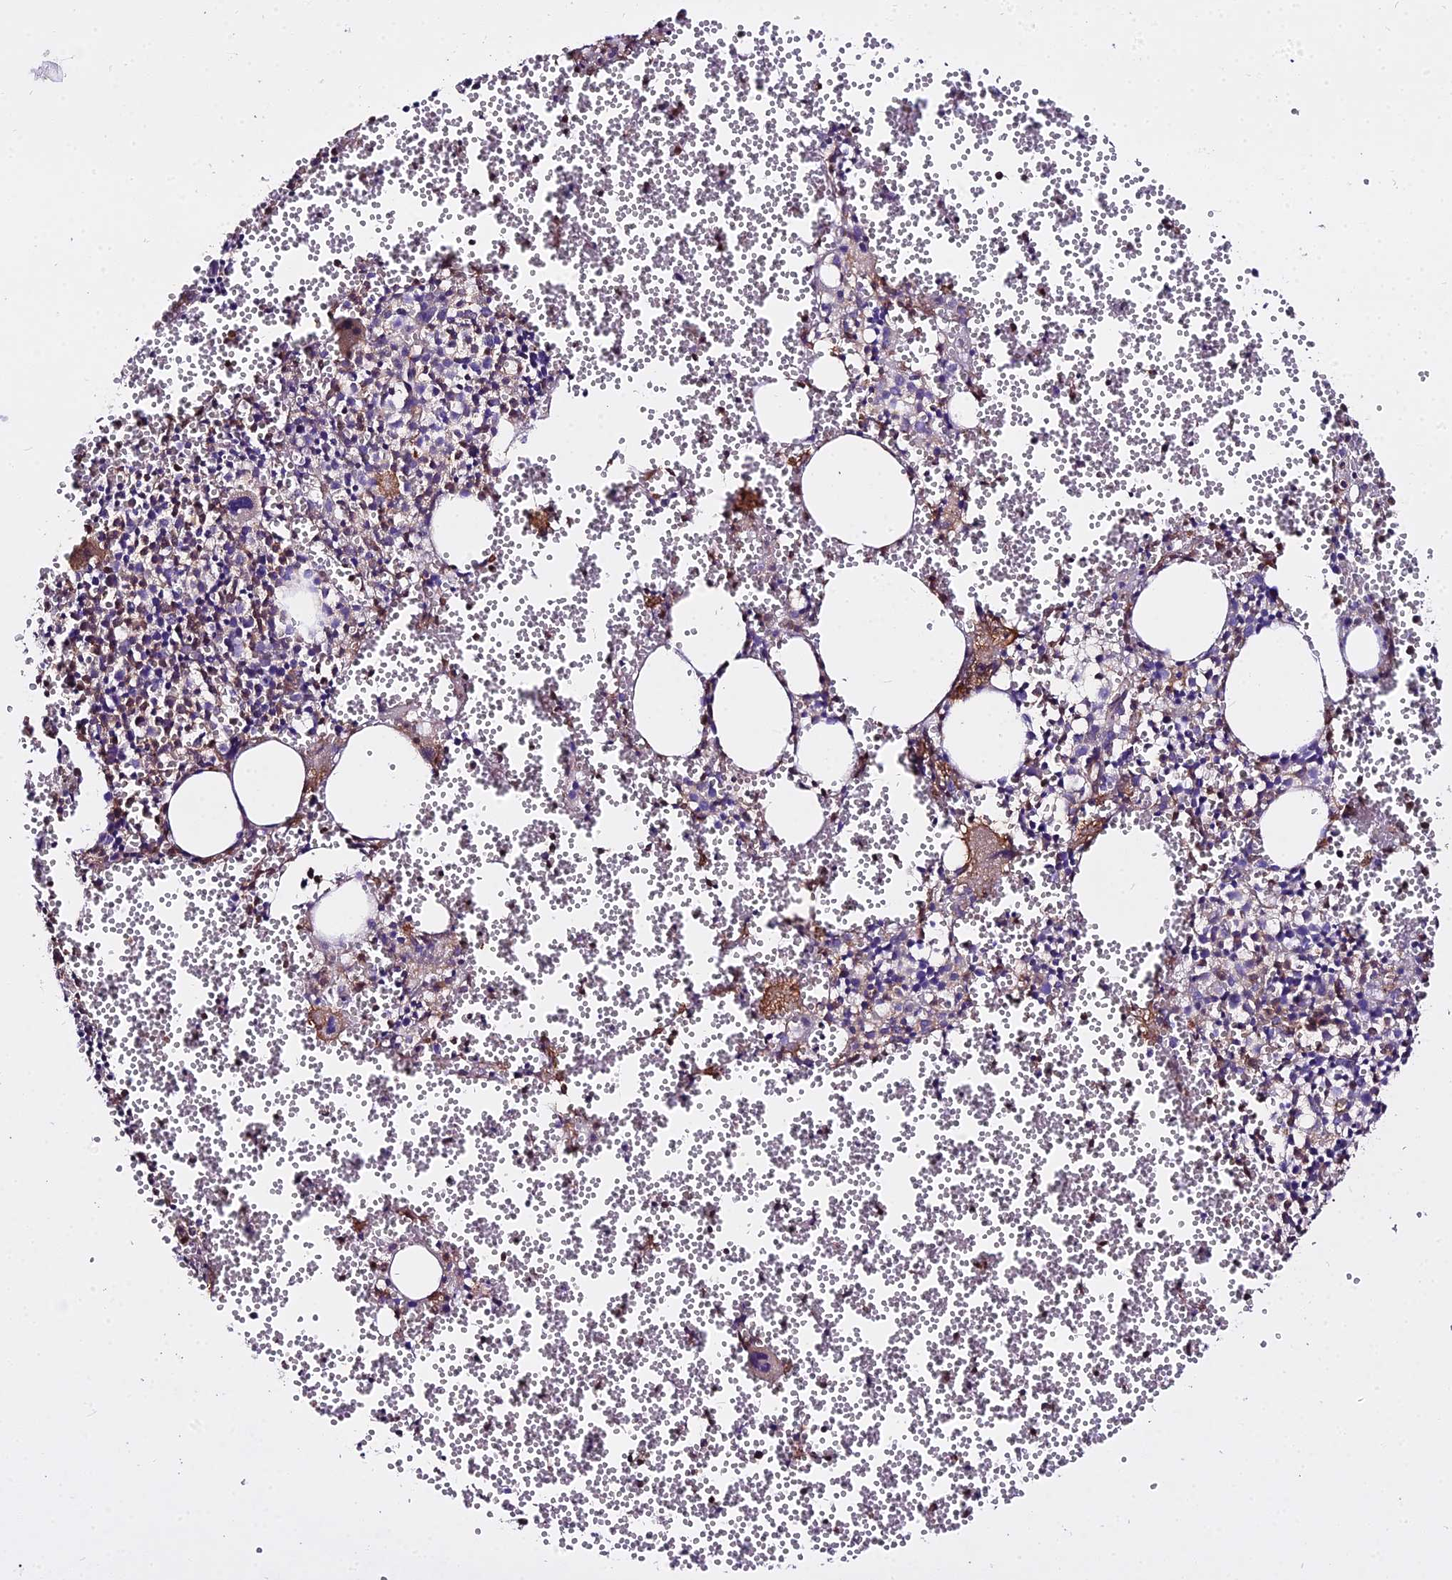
{"staining": {"intensity": "strong", "quantity": "<25%", "location": "cytoplasmic/membranous"}, "tissue": "bone marrow", "cell_type": "Hematopoietic cells", "image_type": "normal", "snomed": [{"axis": "morphology", "description": "Normal tissue, NOS"}, {"axis": "topography", "description": "Bone marrow"}], "caption": "Immunohistochemistry (IHC) photomicrograph of benign human bone marrow stained for a protein (brown), which displays medium levels of strong cytoplasmic/membranous staining in about <25% of hematopoietic cells.", "gene": "GLYAT", "patient": {"sex": "female", "age": 77}}